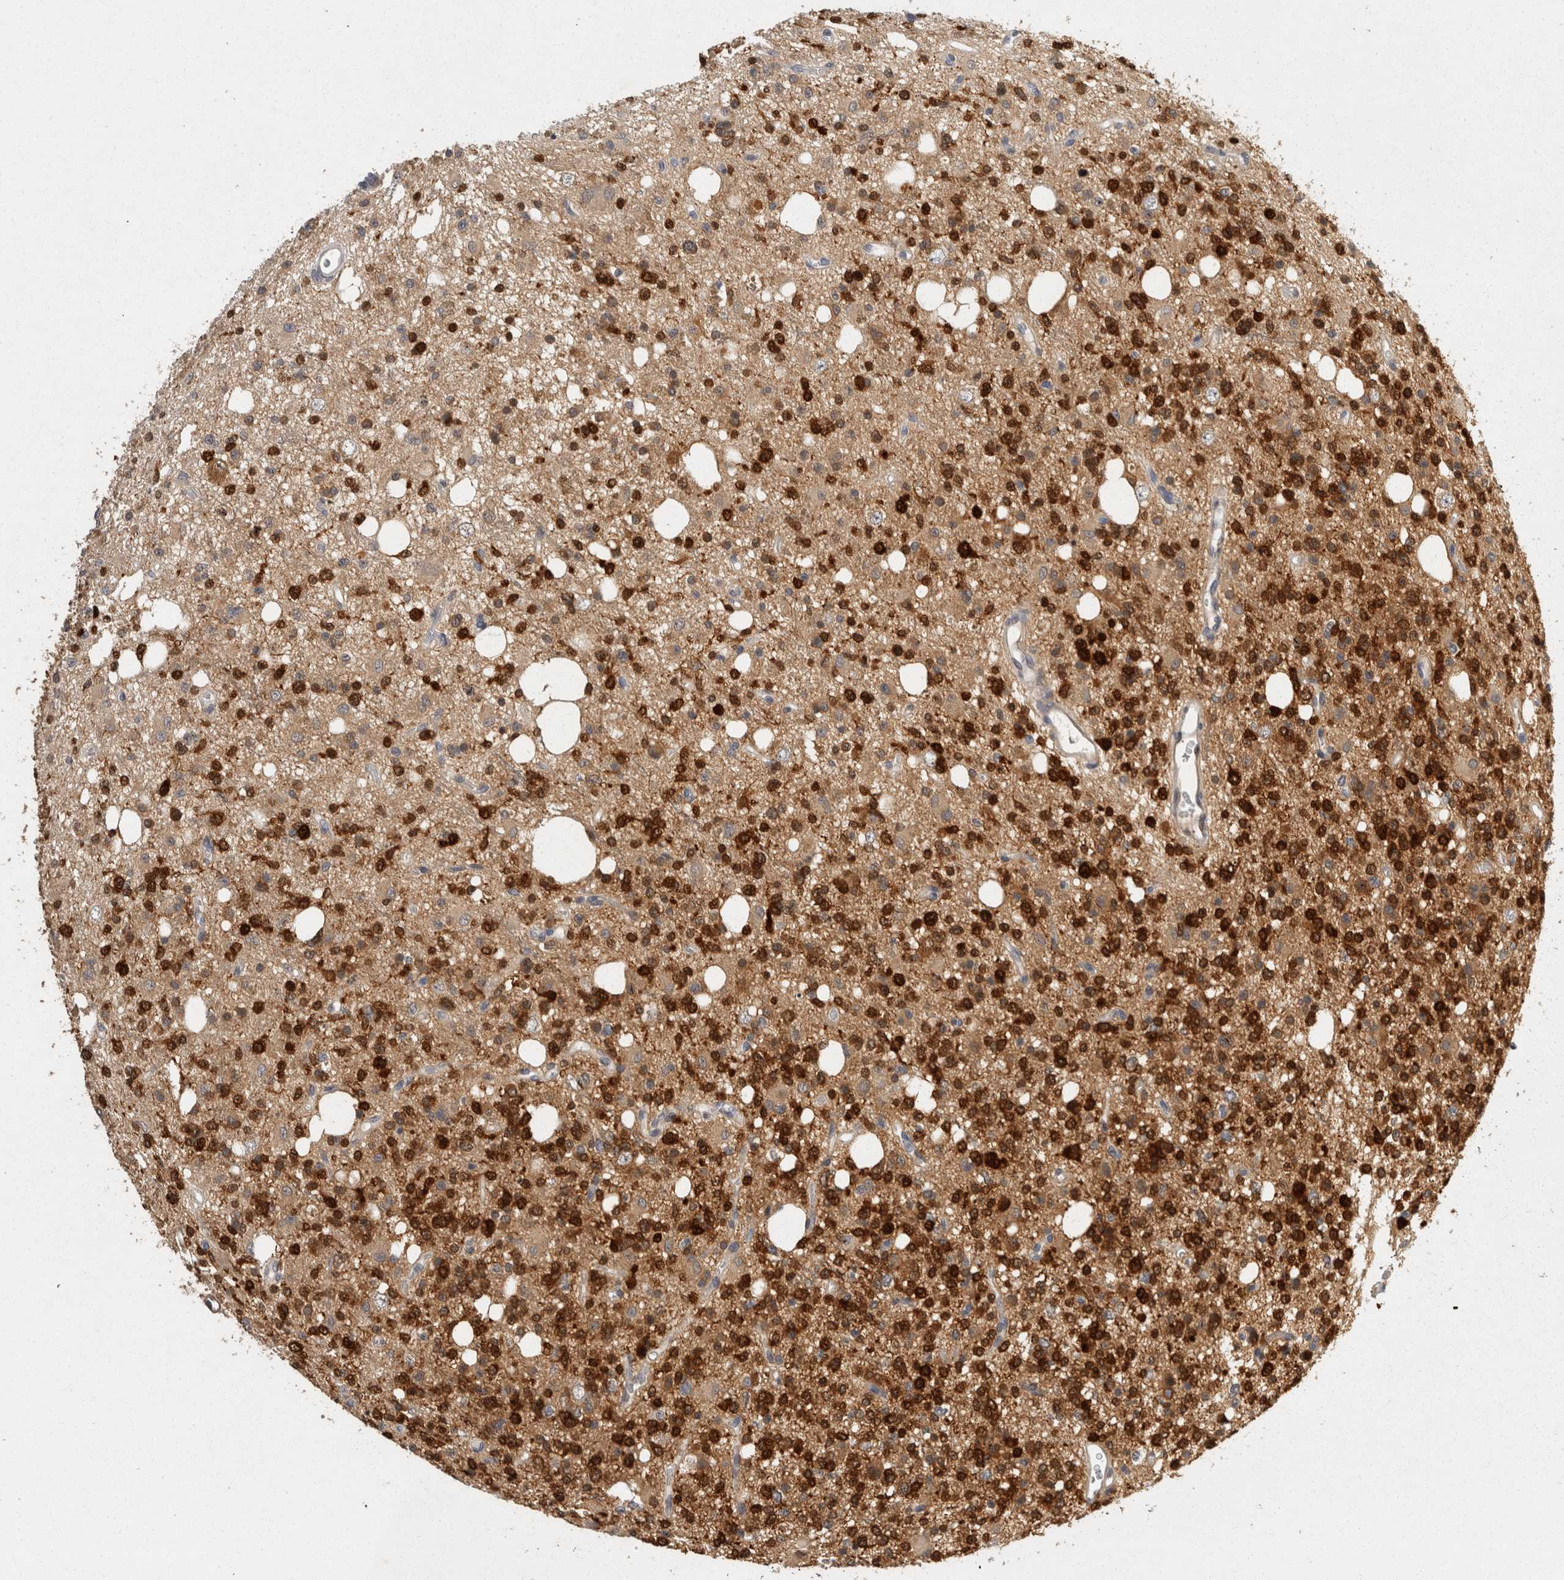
{"staining": {"intensity": "strong", "quantity": "25%-75%", "location": "cytoplasmic/membranous,nuclear"}, "tissue": "glioma", "cell_type": "Tumor cells", "image_type": "cancer", "snomed": [{"axis": "morphology", "description": "Glioma, malignant, High grade"}, {"axis": "topography", "description": "Brain"}], "caption": "Immunohistochemistry (IHC) histopathology image of malignant high-grade glioma stained for a protein (brown), which demonstrates high levels of strong cytoplasmic/membranous and nuclear staining in about 25%-75% of tumor cells.", "gene": "ACAT2", "patient": {"sex": "female", "age": 62}}